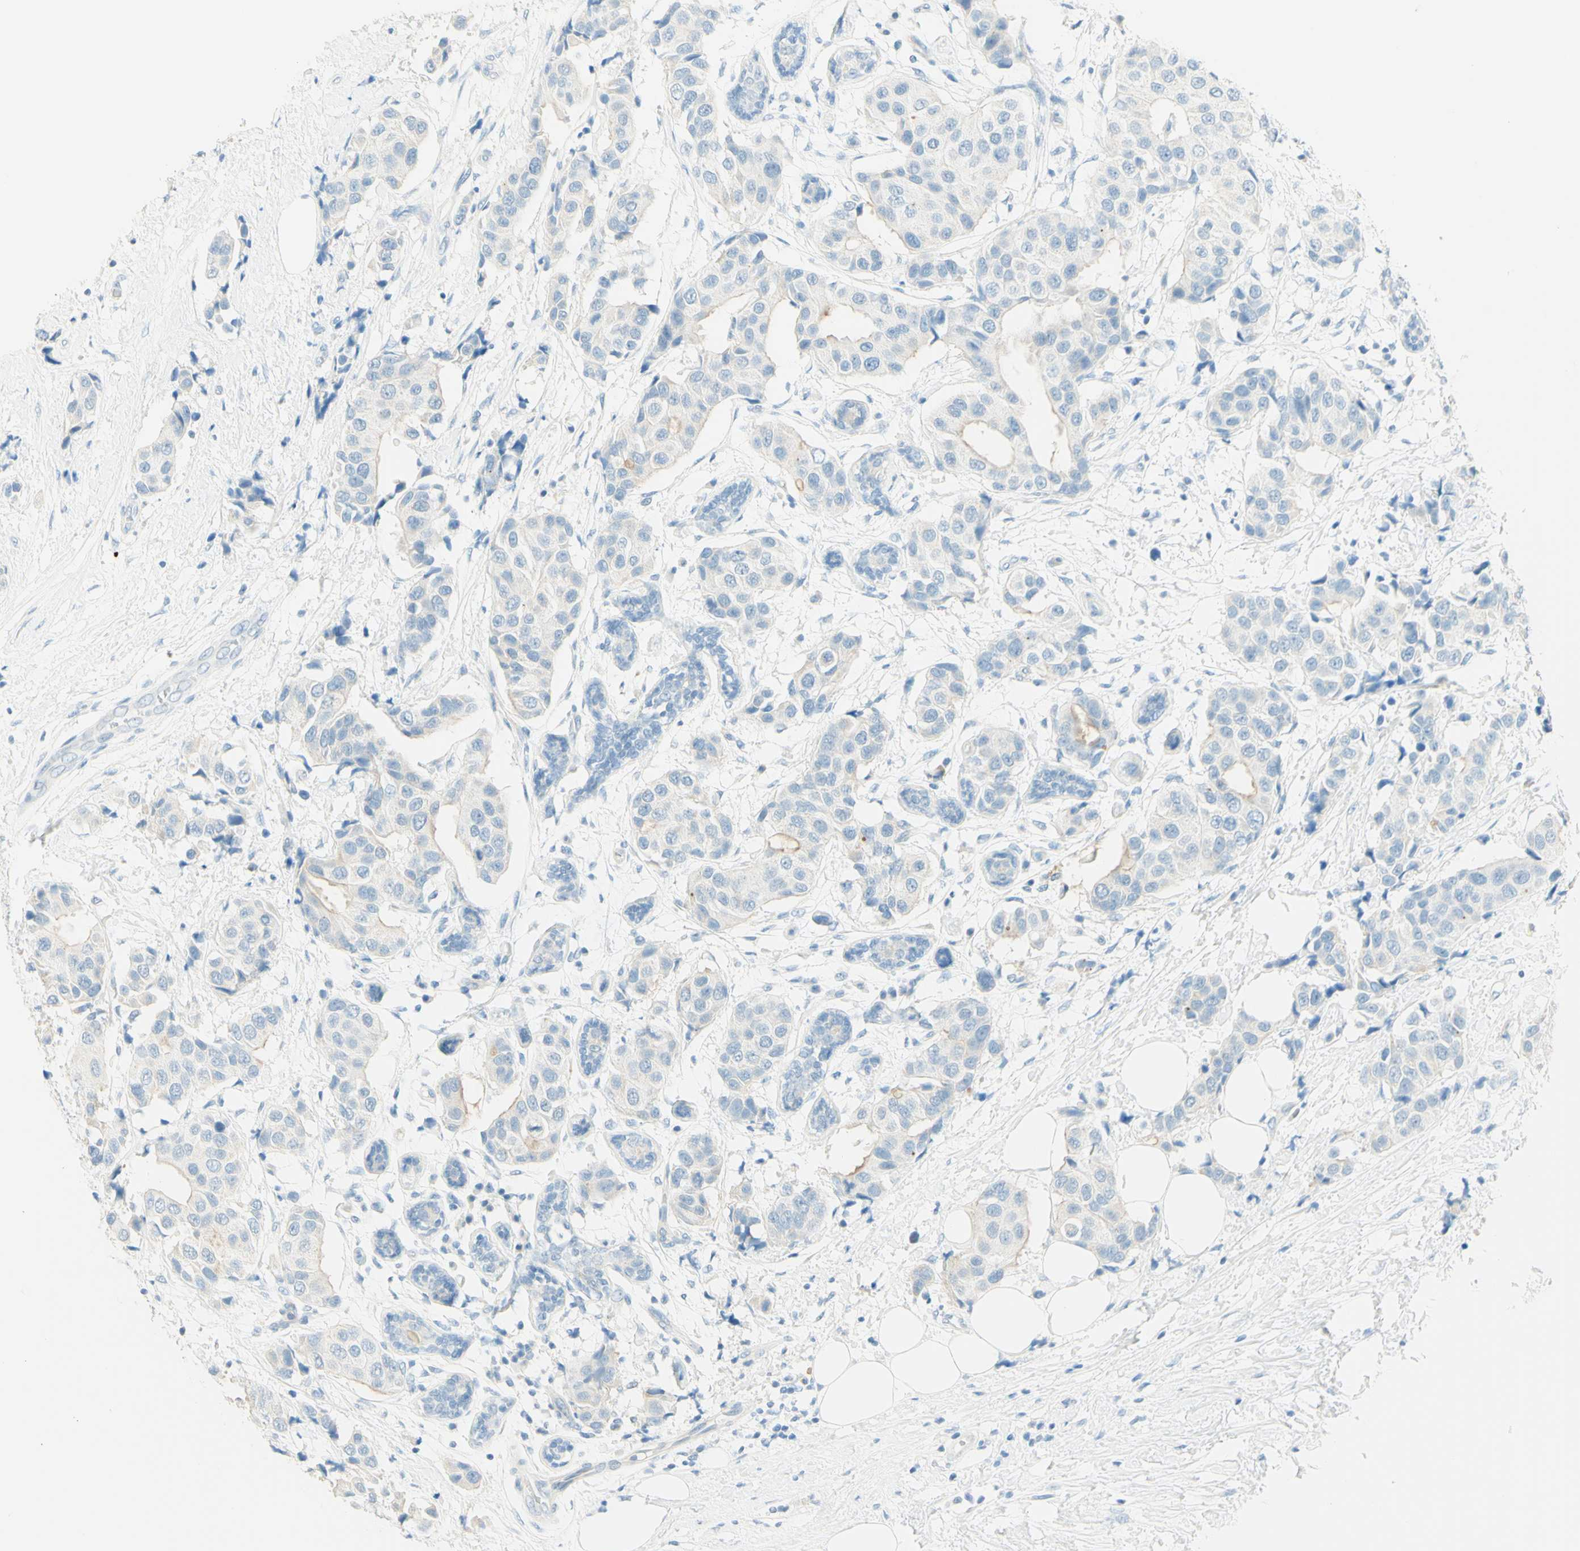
{"staining": {"intensity": "negative", "quantity": "none", "location": "none"}, "tissue": "breast cancer", "cell_type": "Tumor cells", "image_type": "cancer", "snomed": [{"axis": "morphology", "description": "Normal tissue, NOS"}, {"axis": "morphology", "description": "Duct carcinoma"}, {"axis": "topography", "description": "Breast"}], "caption": "DAB immunohistochemical staining of human breast cancer exhibits no significant staining in tumor cells.", "gene": "TMEM132D", "patient": {"sex": "female", "age": 39}}